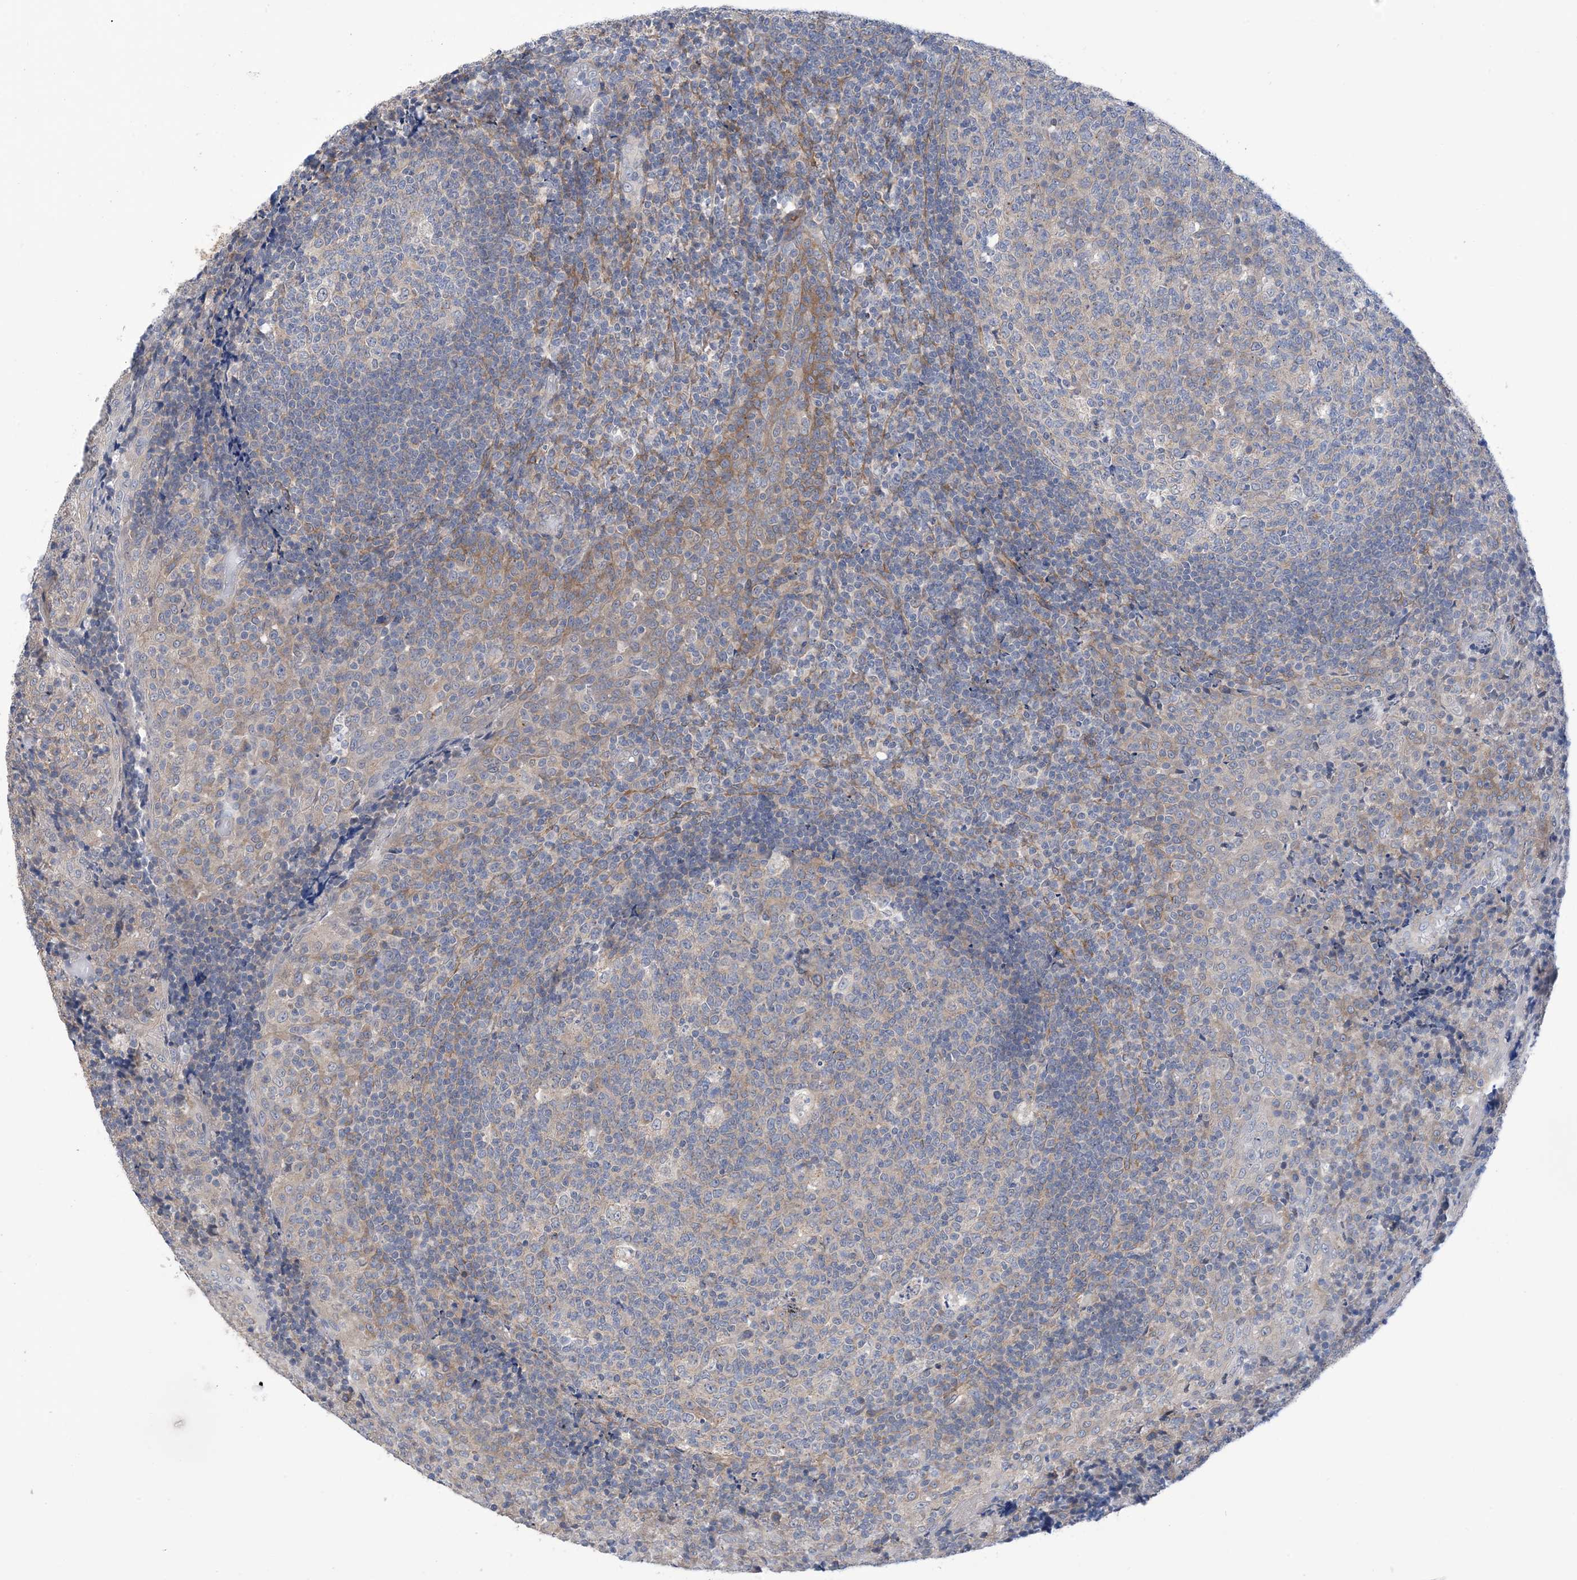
{"staining": {"intensity": "negative", "quantity": "none", "location": "none"}, "tissue": "tonsil", "cell_type": "Germinal center cells", "image_type": "normal", "snomed": [{"axis": "morphology", "description": "Normal tissue, NOS"}, {"axis": "topography", "description": "Tonsil"}], "caption": "The histopathology image shows no significant staining in germinal center cells of tonsil.", "gene": "EHBP1", "patient": {"sex": "female", "age": 19}}